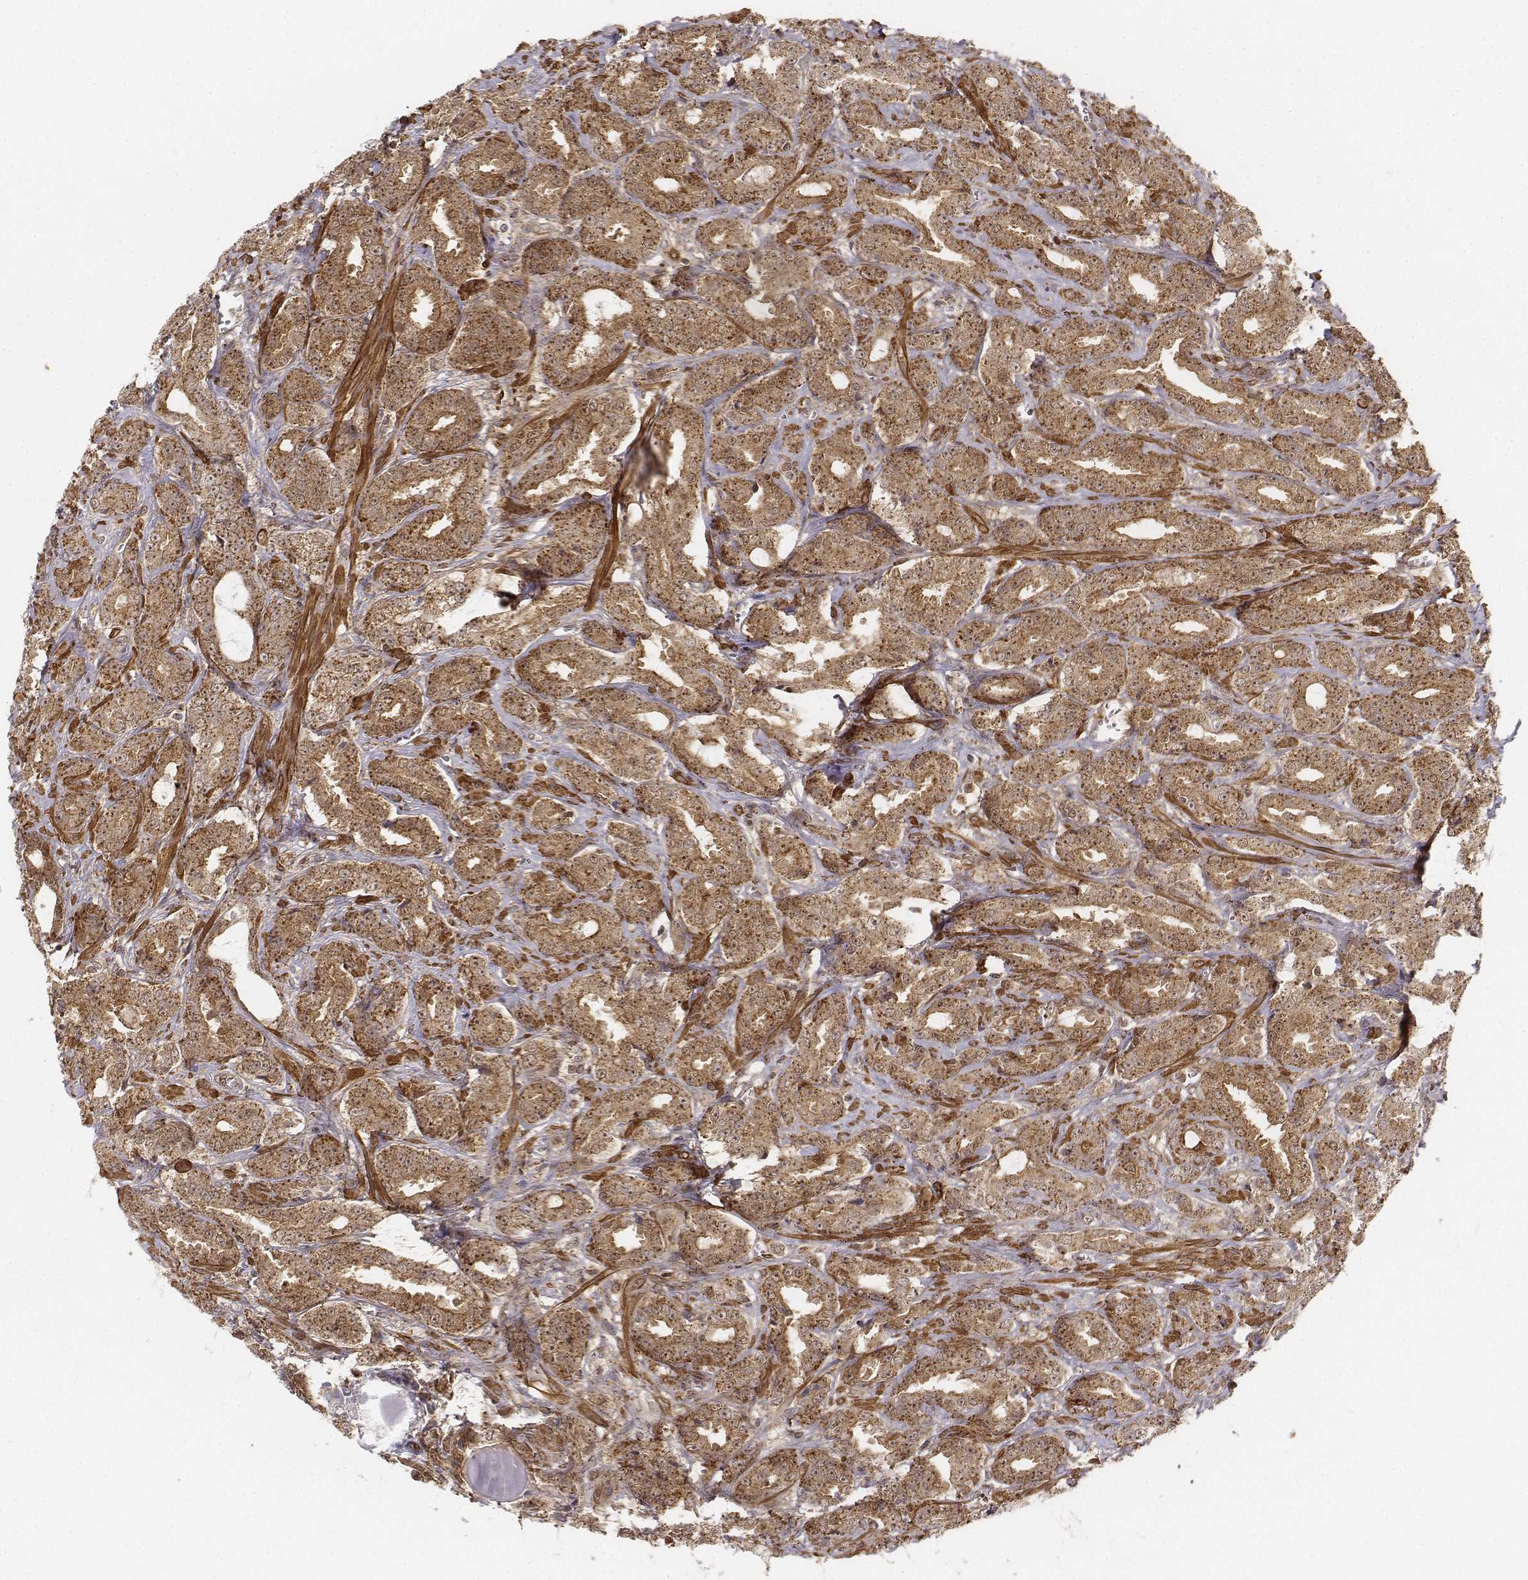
{"staining": {"intensity": "moderate", "quantity": ">75%", "location": "cytoplasmic/membranous,nuclear"}, "tissue": "prostate cancer", "cell_type": "Tumor cells", "image_type": "cancer", "snomed": [{"axis": "morphology", "description": "Adenocarcinoma, High grade"}, {"axis": "topography", "description": "Prostate"}], "caption": "A brown stain highlights moderate cytoplasmic/membranous and nuclear expression of a protein in human prostate cancer (high-grade adenocarcinoma) tumor cells. Using DAB (brown) and hematoxylin (blue) stains, captured at high magnification using brightfield microscopy.", "gene": "ZFYVE19", "patient": {"sex": "male", "age": 64}}